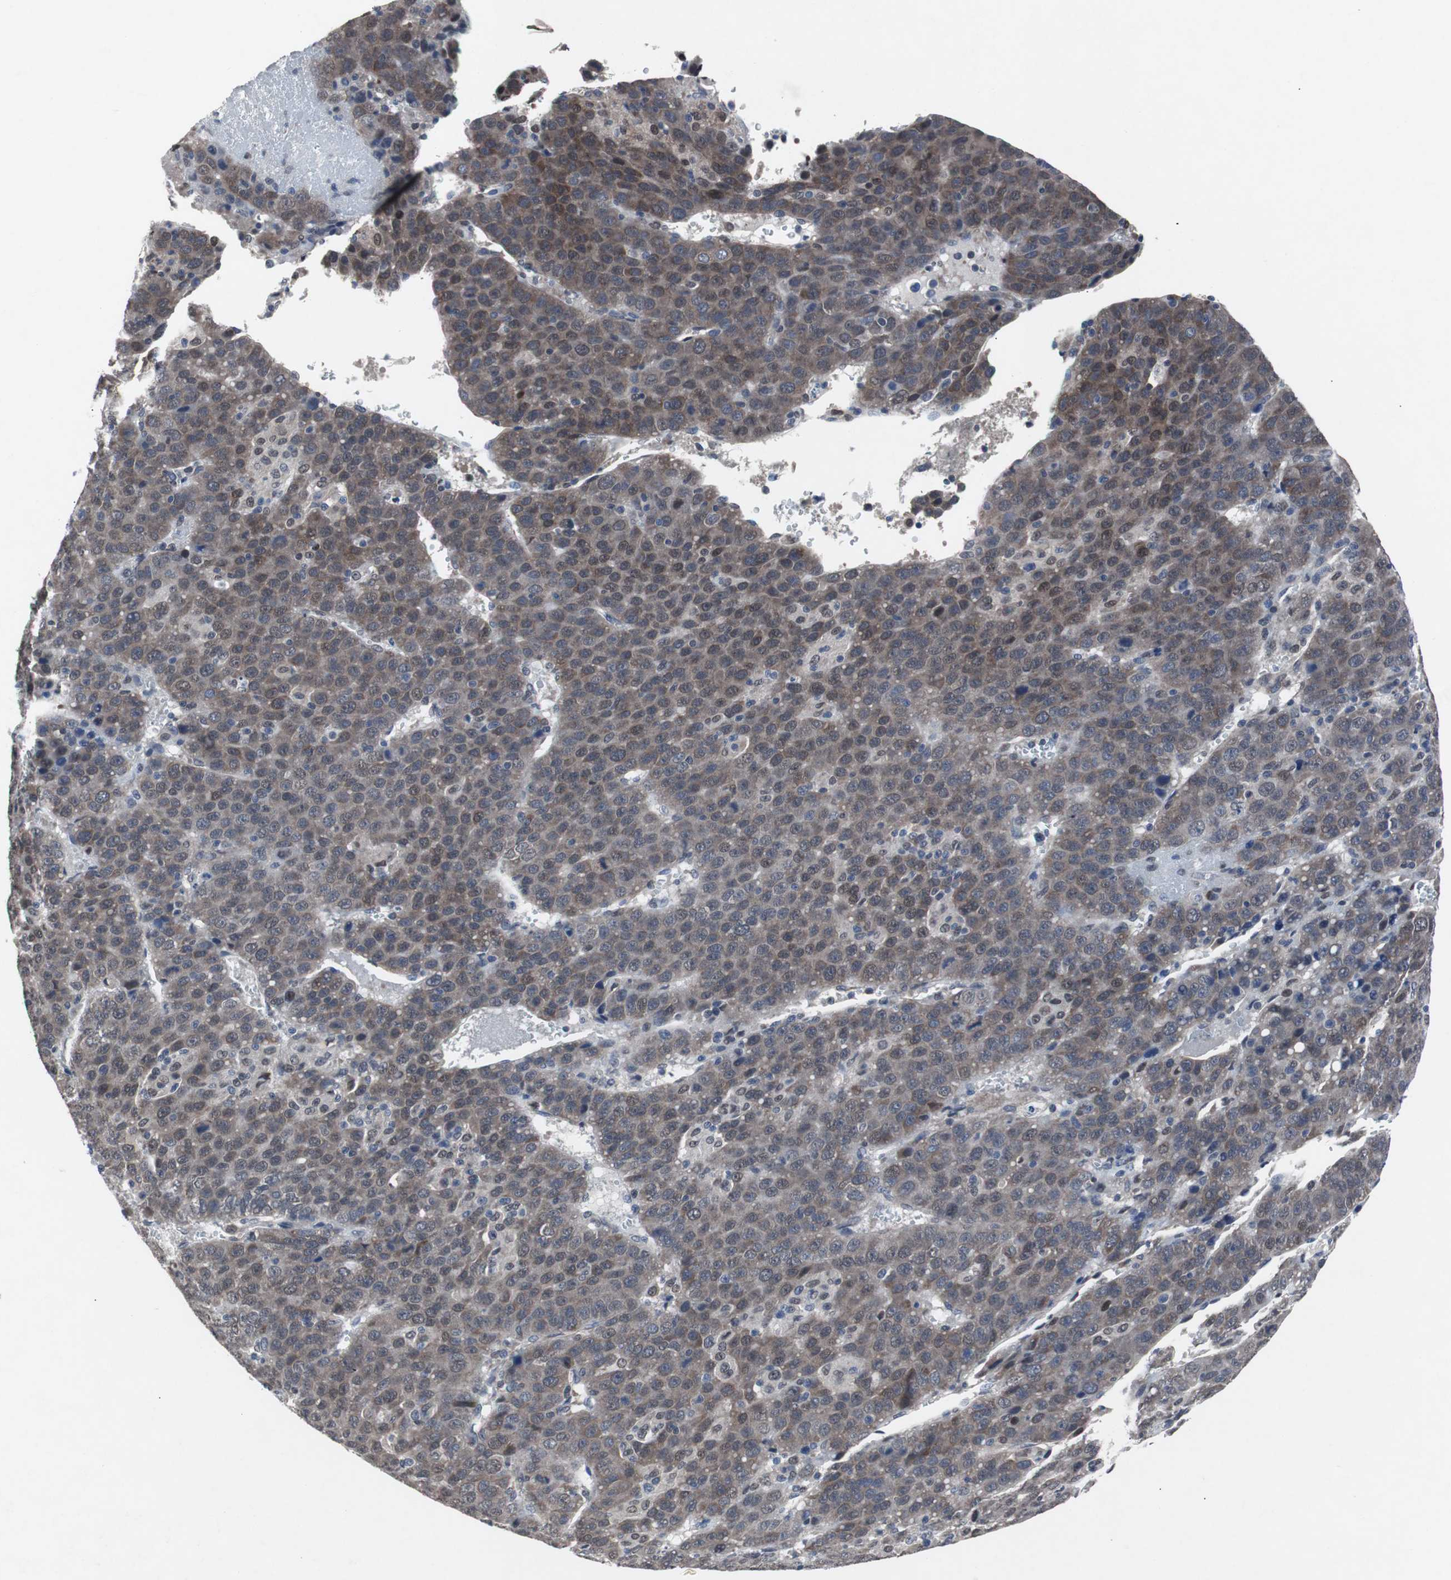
{"staining": {"intensity": "weak", "quantity": ">75%", "location": "cytoplasmic/membranous"}, "tissue": "liver cancer", "cell_type": "Tumor cells", "image_type": "cancer", "snomed": [{"axis": "morphology", "description": "Carcinoma, Hepatocellular, NOS"}, {"axis": "topography", "description": "Liver"}], "caption": "DAB (3,3'-diaminobenzidine) immunohistochemical staining of human liver cancer displays weak cytoplasmic/membranous protein staining in approximately >75% of tumor cells.", "gene": "RBM47", "patient": {"sex": "female", "age": 53}}